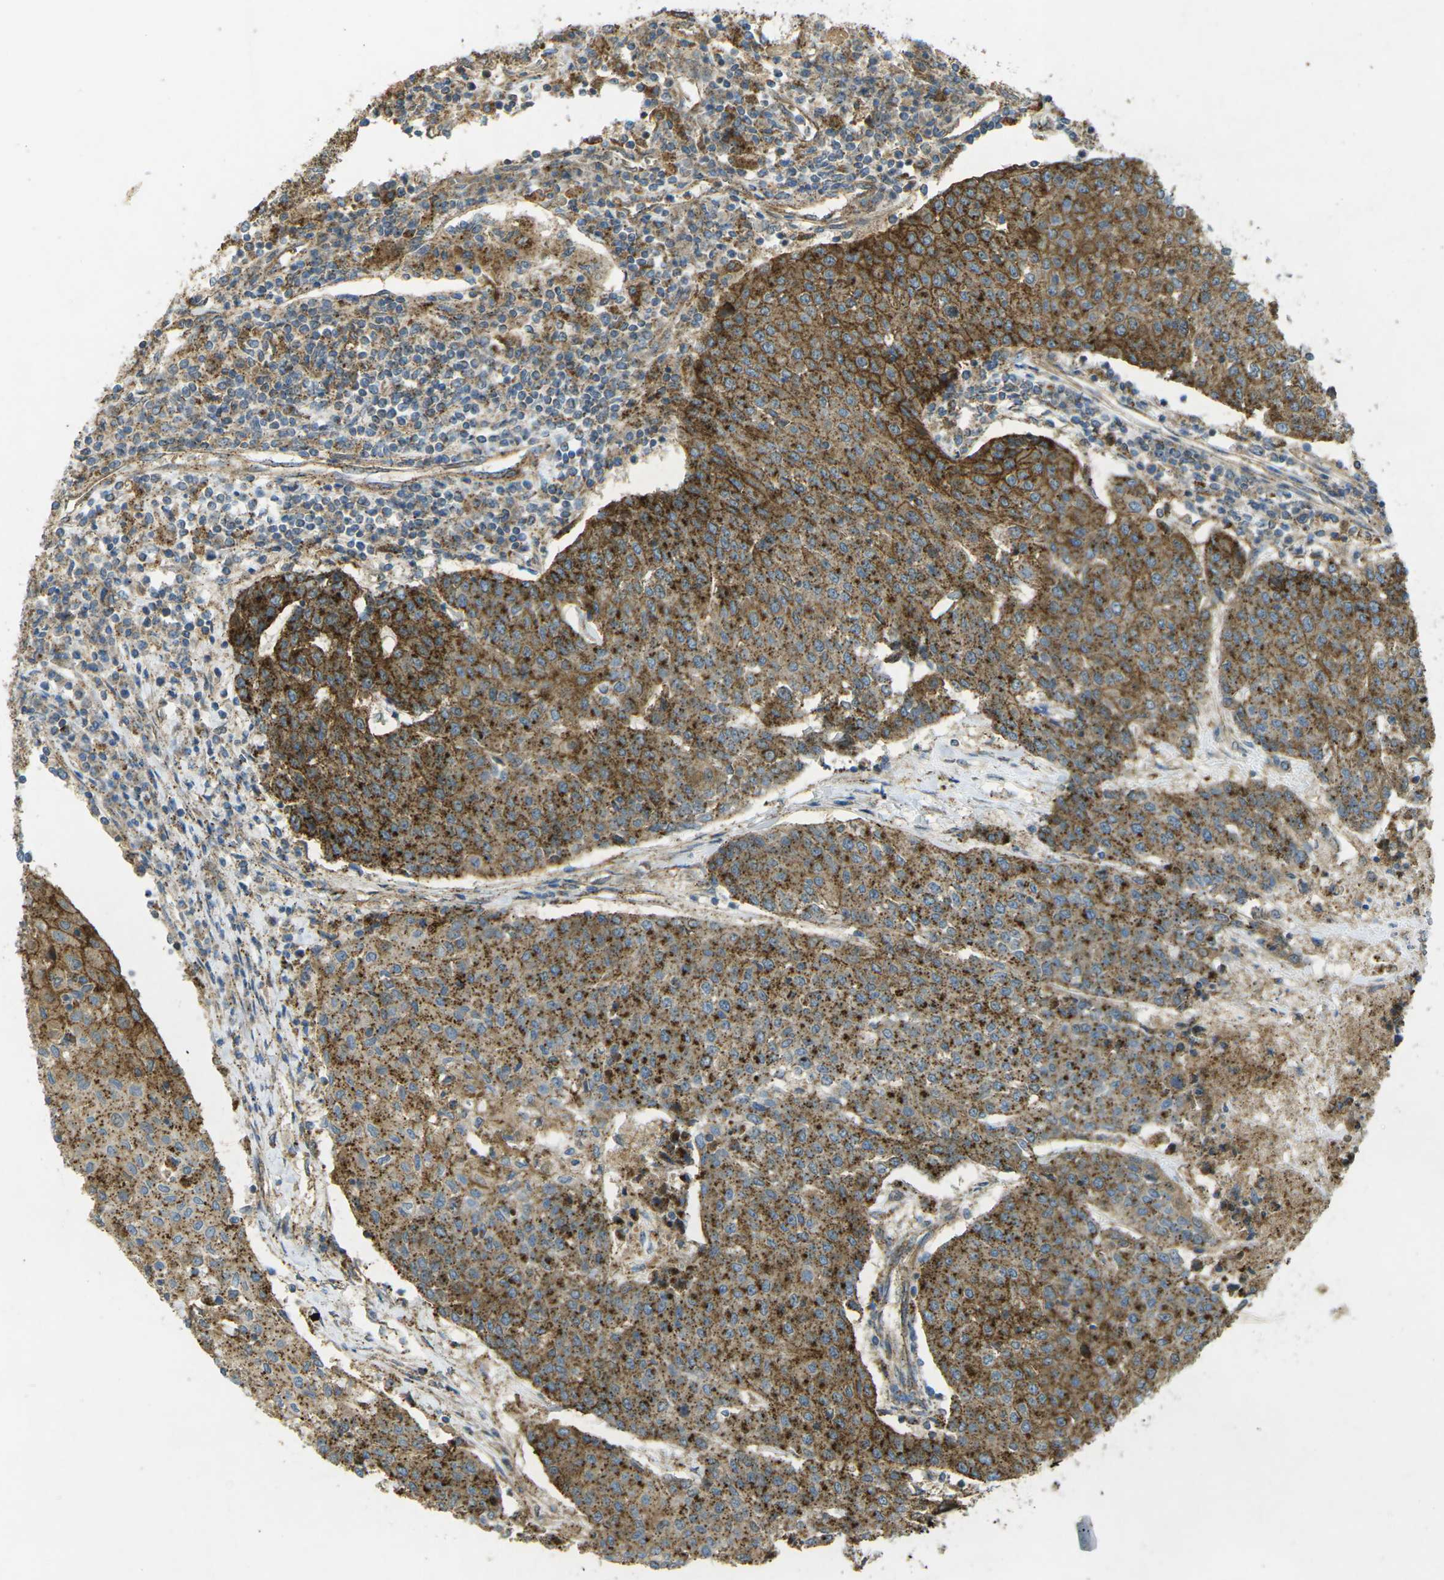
{"staining": {"intensity": "strong", "quantity": ">75%", "location": "cytoplasmic/membranous"}, "tissue": "urothelial cancer", "cell_type": "Tumor cells", "image_type": "cancer", "snomed": [{"axis": "morphology", "description": "Urothelial carcinoma, High grade"}, {"axis": "topography", "description": "Urinary bladder"}], "caption": "Strong cytoplasmic/membranous staining for a protein is appreciated in approximately >75% of tumor cells of urothelial carcinoma (high-grade) using immunohistochemistry.", "gene": "CHMP3", "patient": {"sex": "female", "age": 85}}